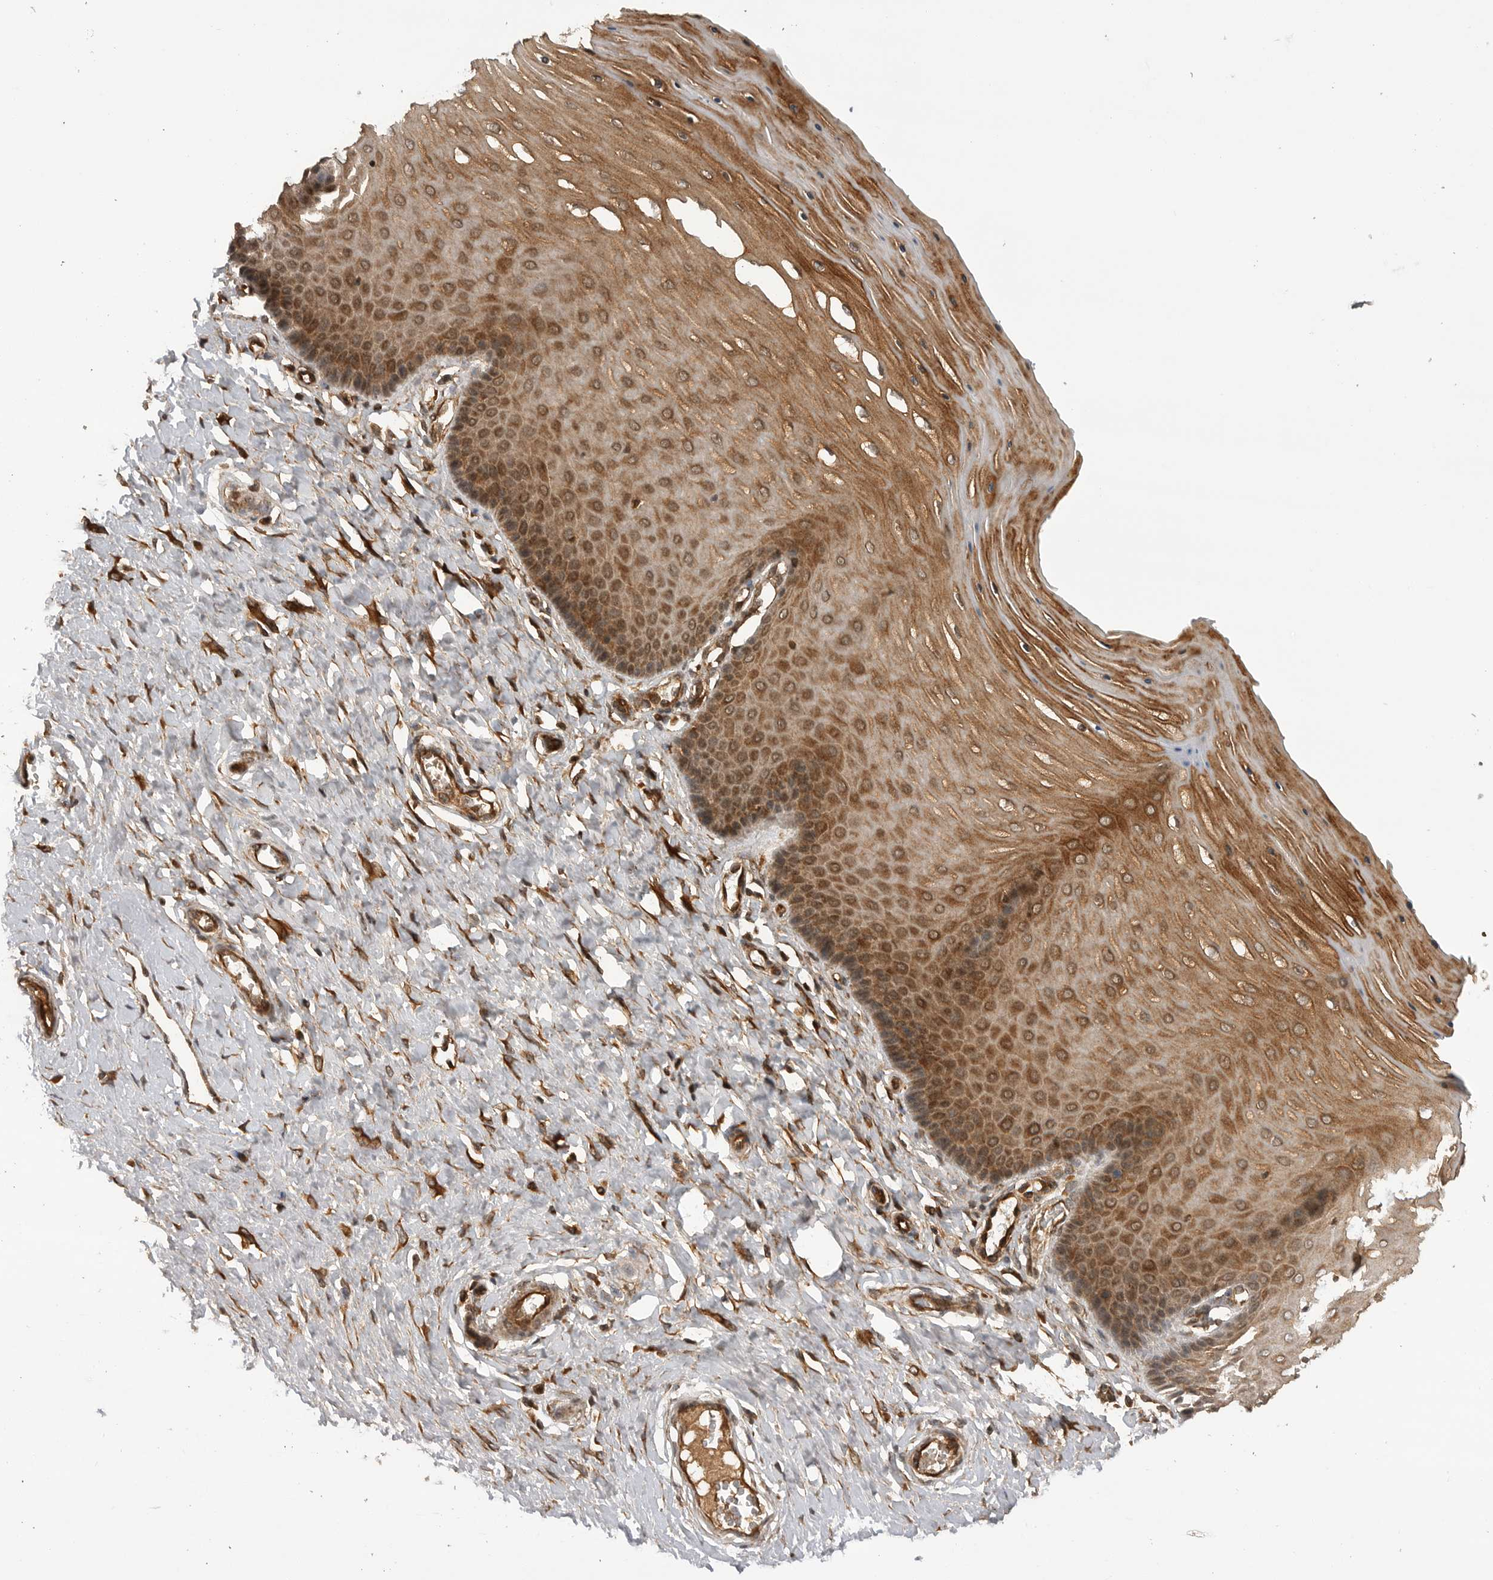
{"staining": {"intensity": "moderate", "quantity": ">75%", "location": "cytoplasmic/membranous"}, "tissue": "cervix", "cell_type": "Glandular cells", "image_type": "normal", "snomed": [{"axis": "morphology", "description": "Normal tissue, NOS"}, {"axis": "topography", "description": "Cervix"}], "caption": "Cervix stained with immunohistochemistry demonstrates moderate cytoplasmic/membranous staining in about >75% of glandular cells. The protein of interest is shown in brown color, while the nuclei are stained blue.", "gene": "PRDX4", "patient": {"sex": "female", "age": 55}}